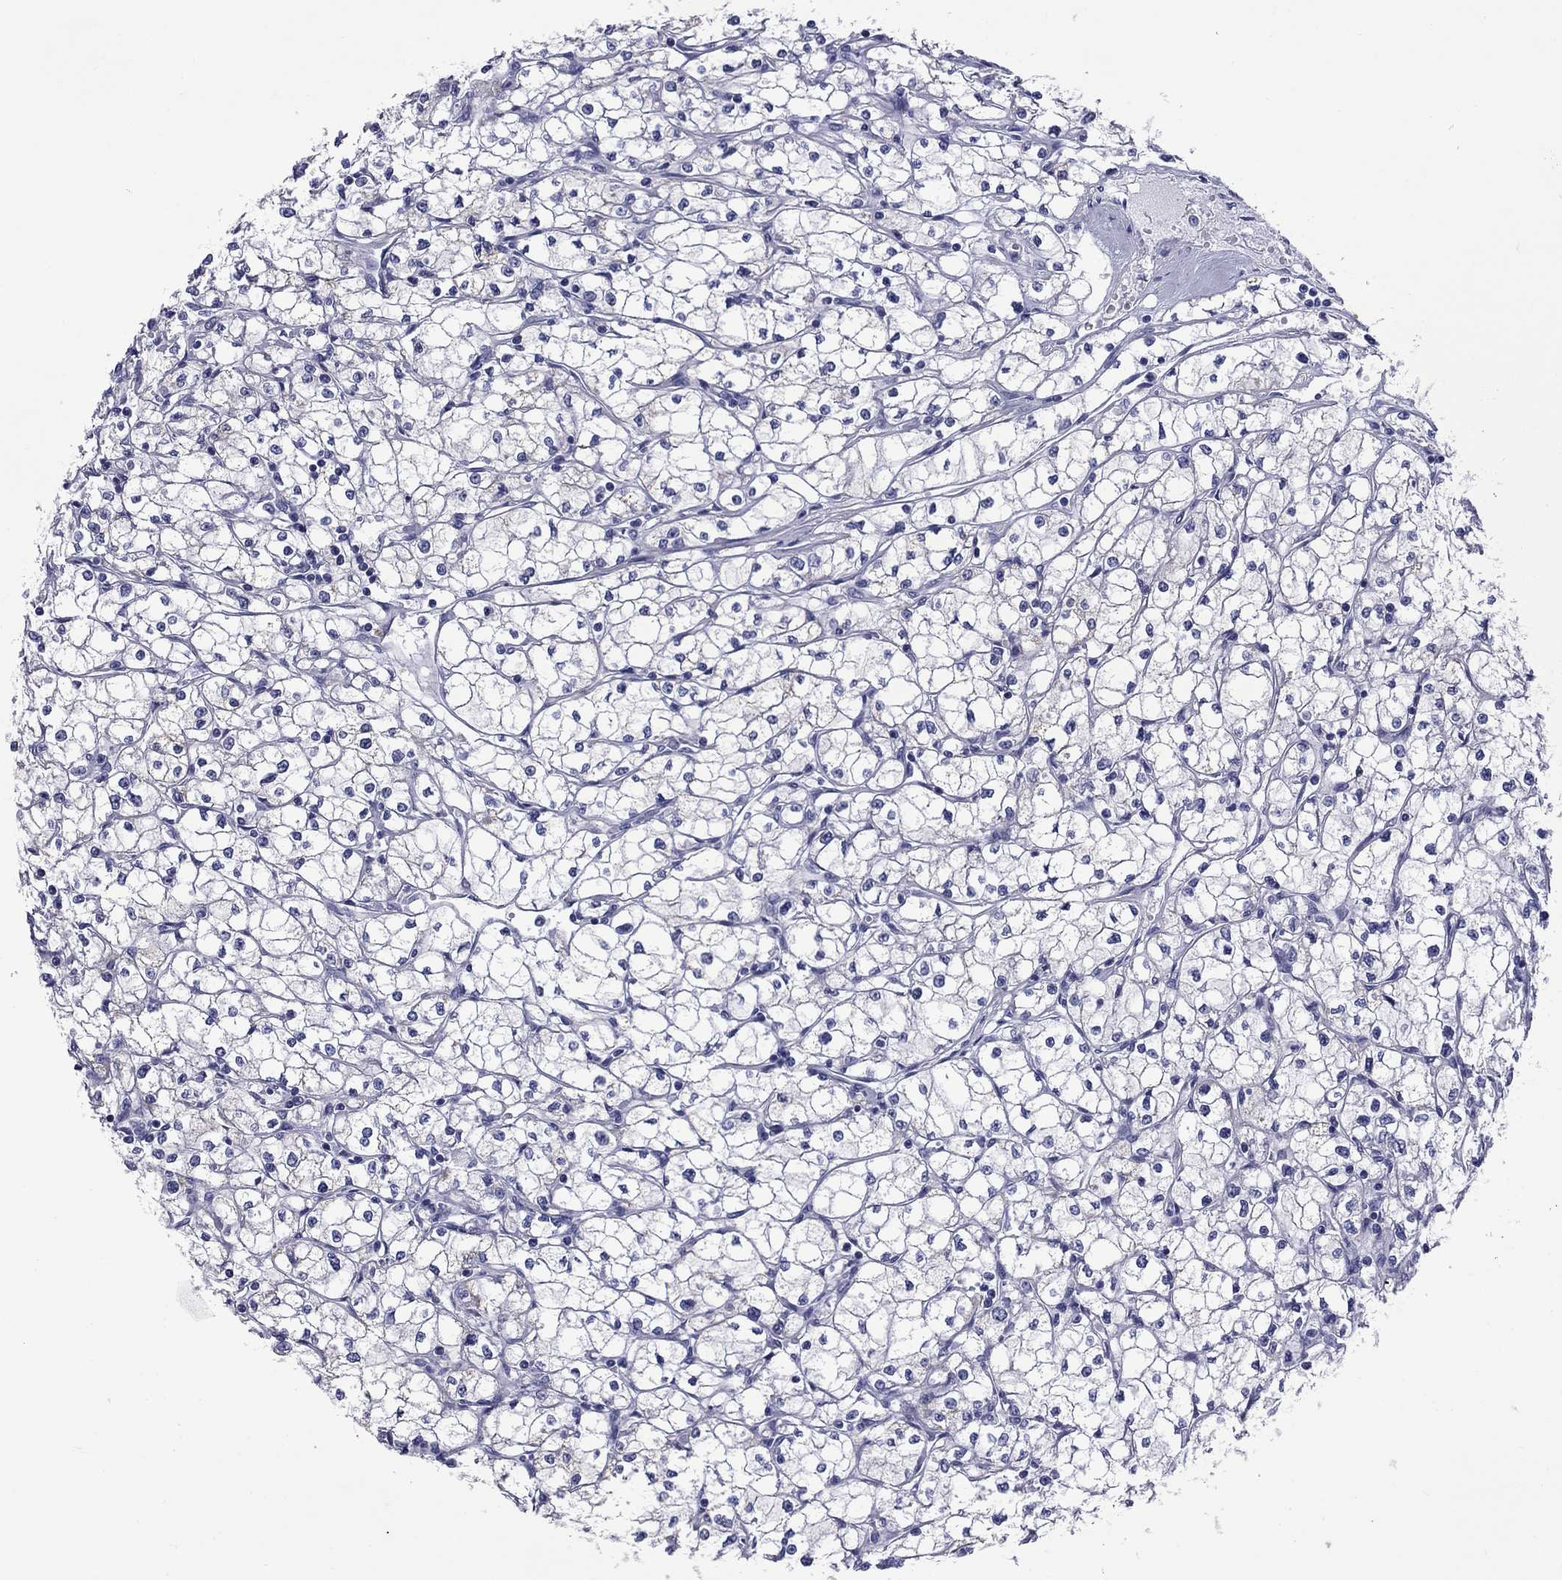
{"staining": {"intensity": "negative", "quantity": "none", "location": "none"}, "tissue": "renal cancer", "cell_type": "Tumor cells", "image_type": "cancer", "snomed": [{"axis": "morphology", "description": "Adenocarcinoma, NOS"}, {"axis": "topography", "description": "Kidney"}], "caption": "Immunohistochemistry (IHC) image of neoplastic tissue: renal cancer stained with DAB reveals no significant protein expression in tumor cells.", "gene": "ACADSB", "patient": {"sex": "male", "age": 67}}